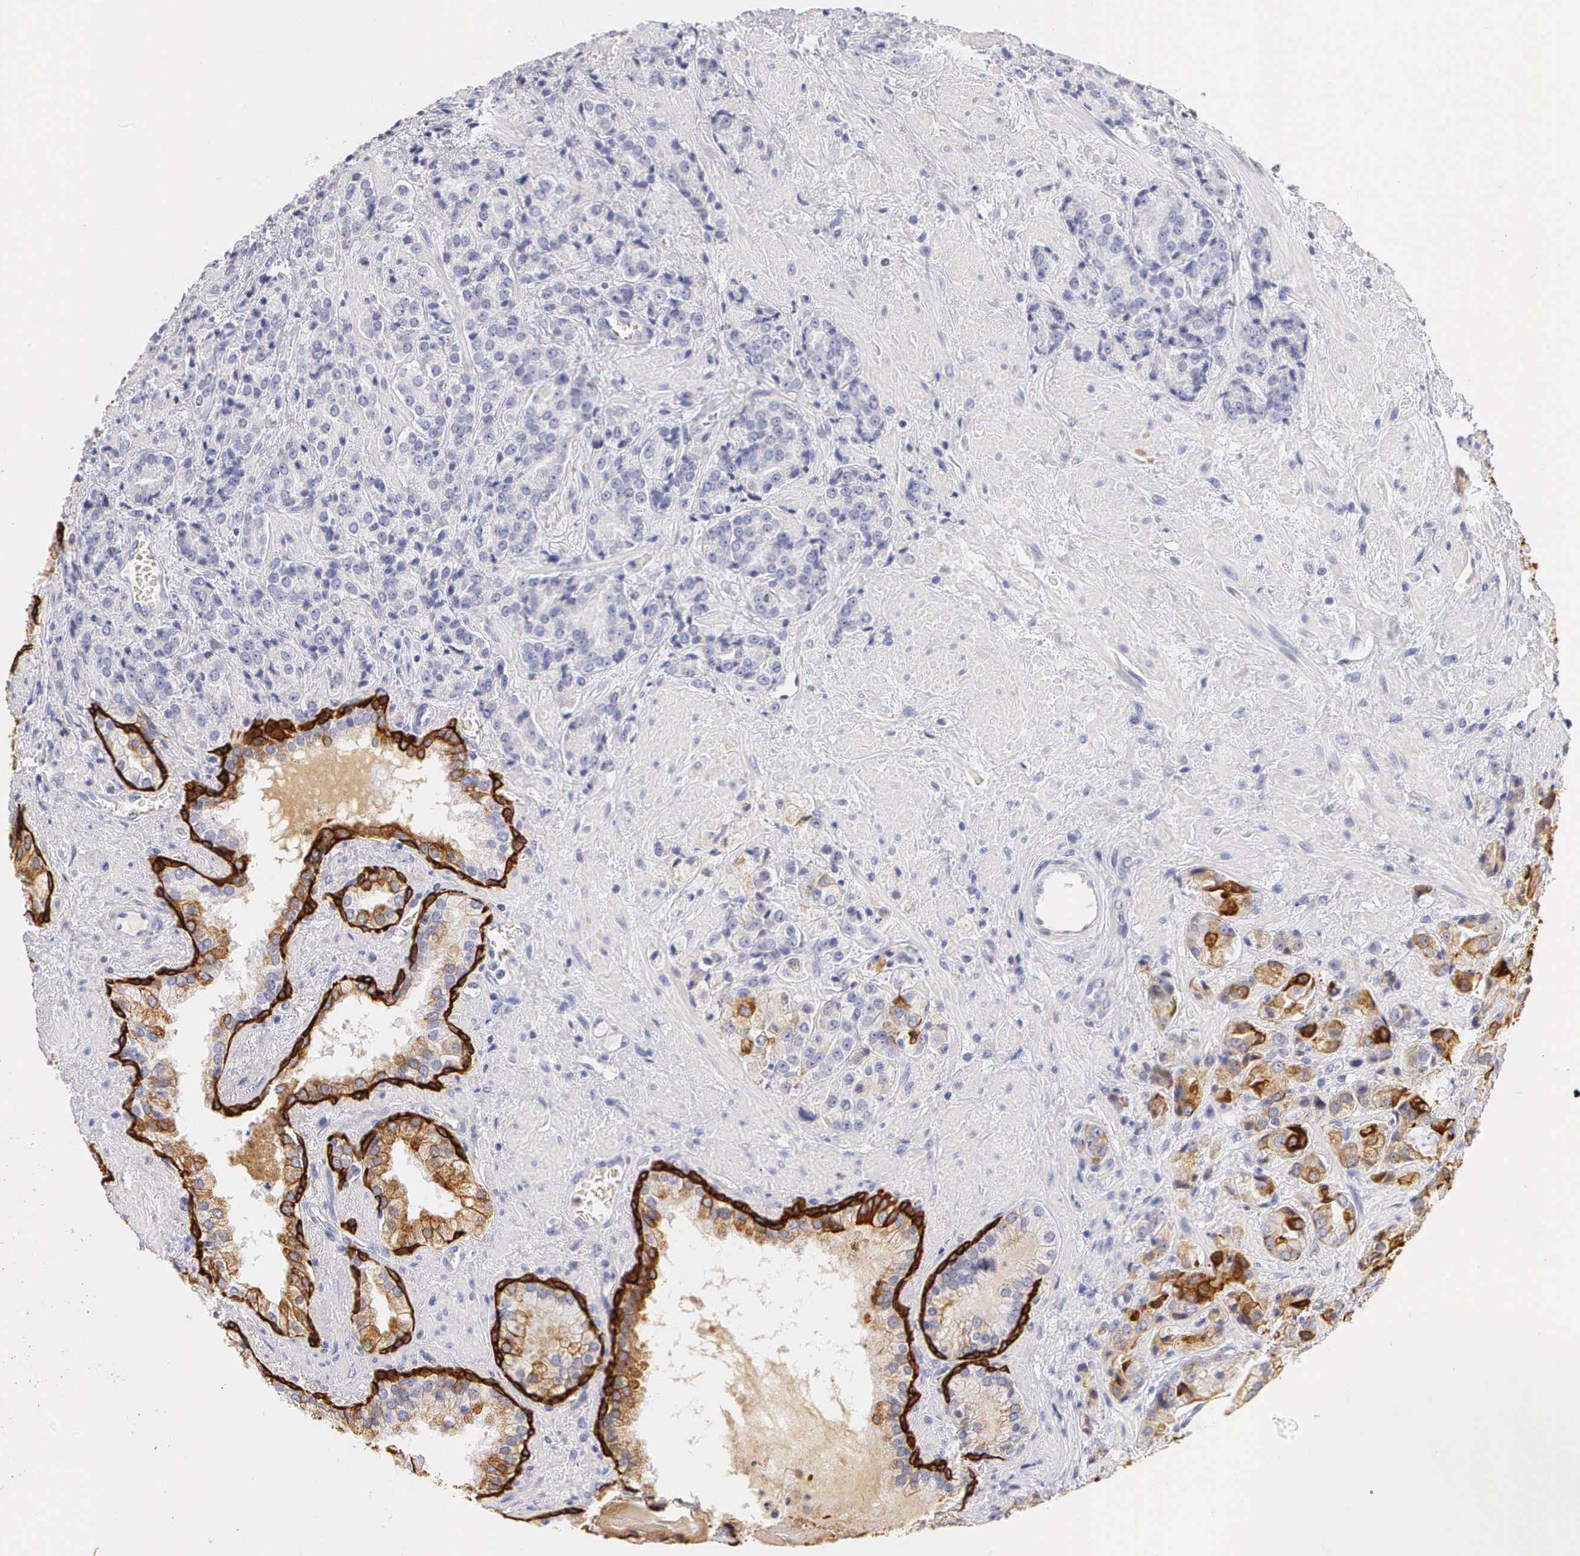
{"staining": {"intensity": "strong", "quantity": "<25%", "location": "cytoplasmic/membranous"}, "tissue": "prostate cancer", "cell_type": "Tumor cells", "image_type": "cancer", "snomed": [{"axis": "morphology", "description": "Adenocarcinoma, Medium grade"}, {"axis": "topography", "description": "Prostate"}], "caption": "An image of prostate adenocarcinoma (medium-grade) stained for a protein demonstrates strong cytoplasmic/membranous brown staining in tumor cells.", "gene": "KRT17", "patient": {"sex": "male", "age": 70}}